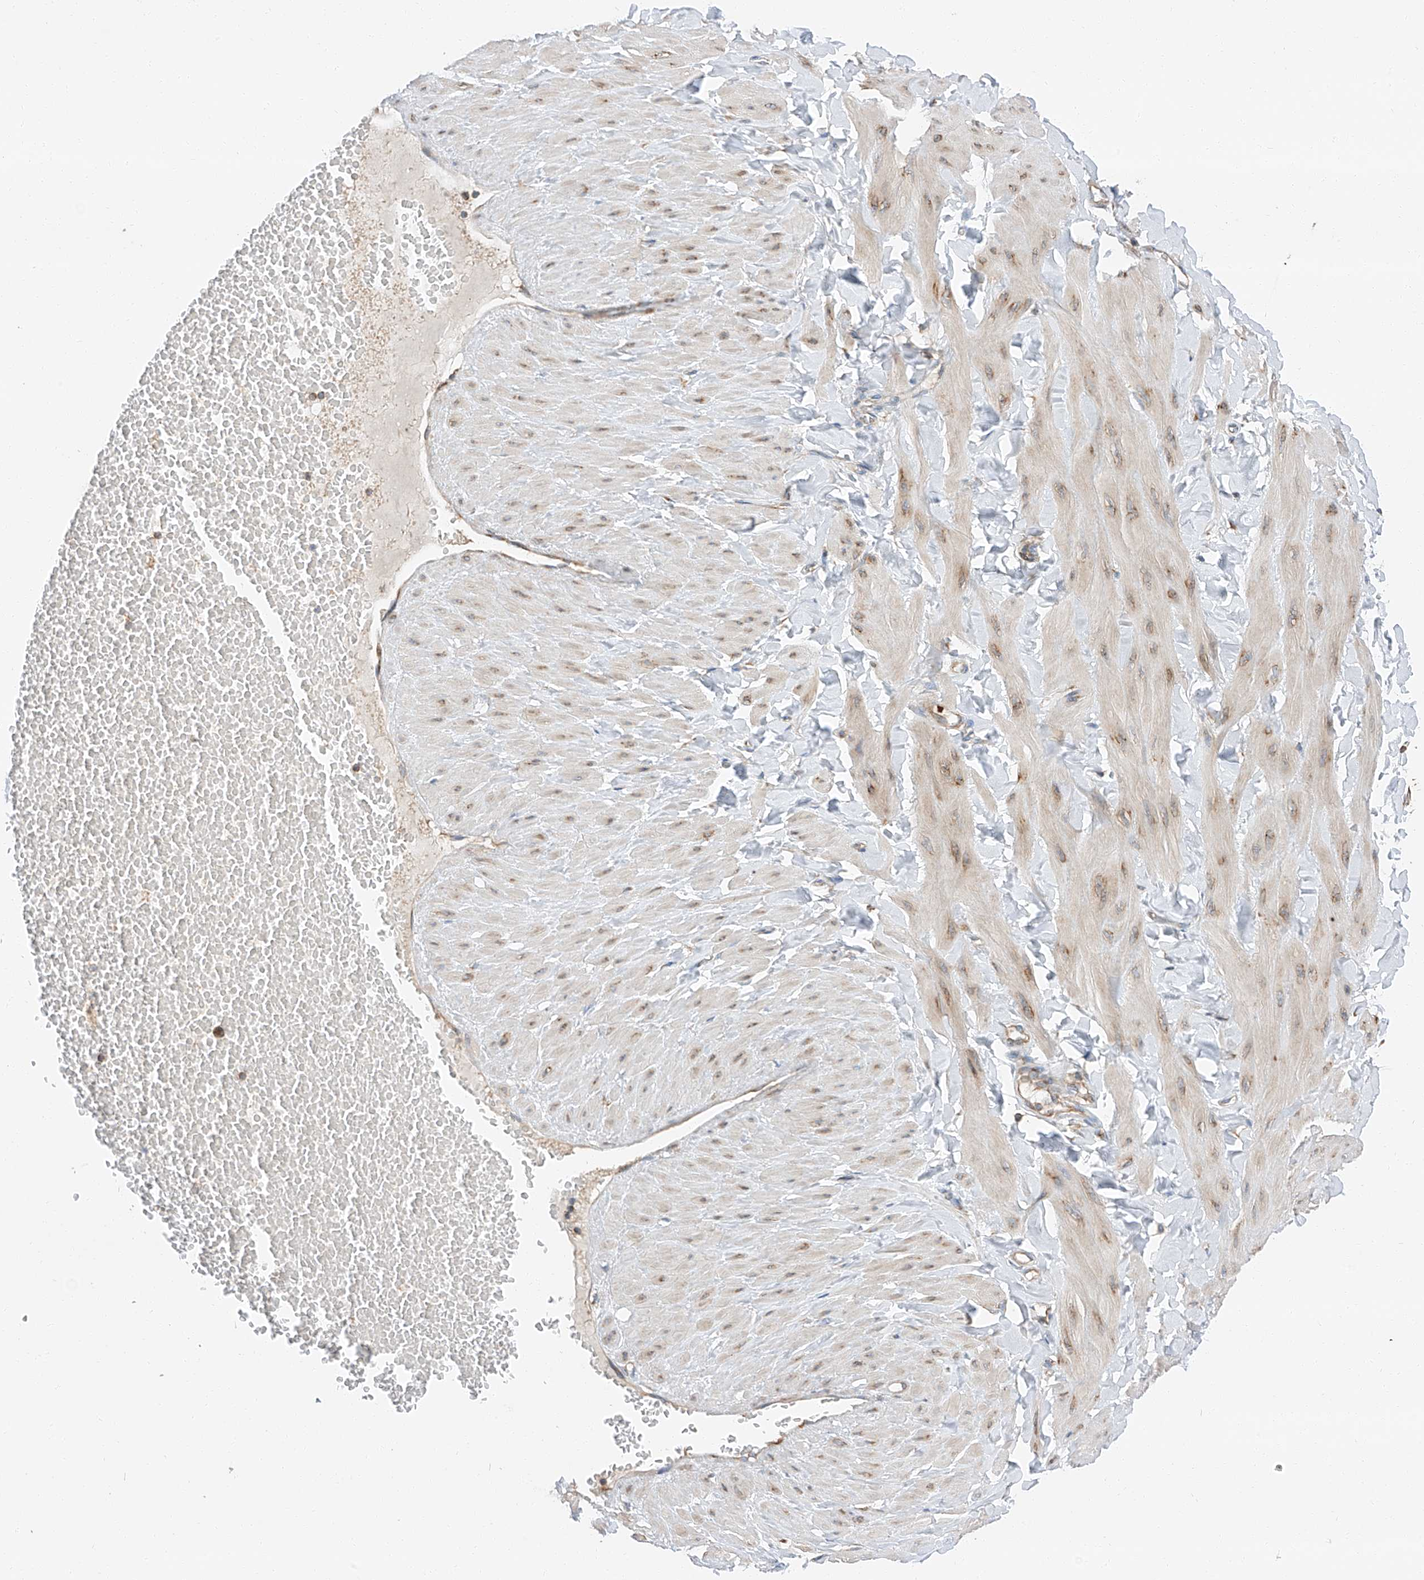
{"staining": {"intensity": "weak", "quantity": "<25%", "location": "cytoplasmic/membranous"}, "tissue": "adipose tissue", "cell_type": "Adipocytes", "image_type": "normal", "snomed": [{"axis": "morphology", "description": "Normal tissue, NOS"}, {"axis": "topography", "description": "Adipose tissue"}, {"axis": "topography", "description": "Vascular tissue"}, {"axis": "topography", "description": "Peripheral nerve tissue"}], "caption": "Adipocytes show no significant protein expression in benign adipose tissue.", "gene": "ZC3H15", "patient": {"sex": "male", "age": 25}}